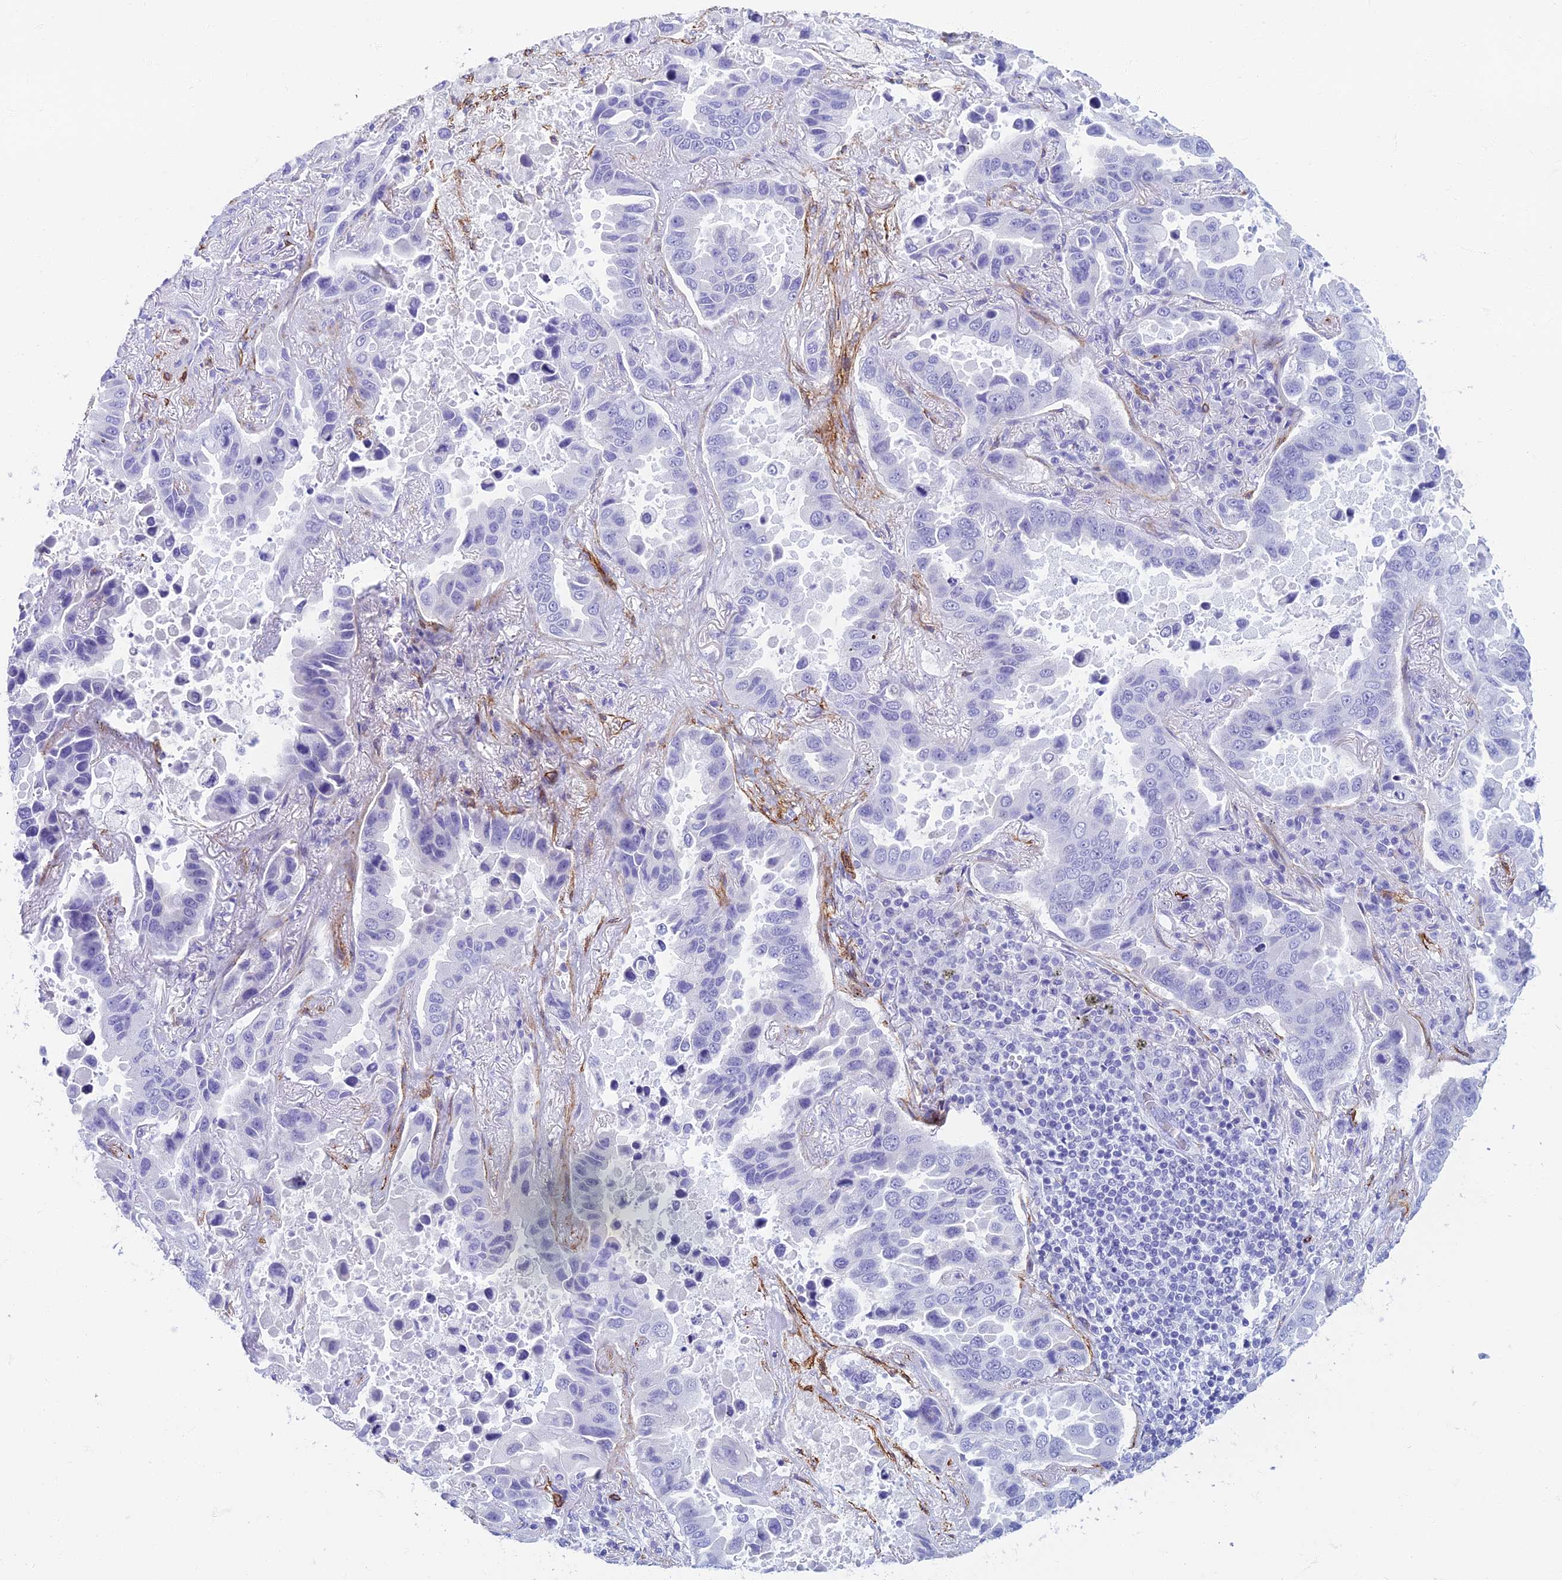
{"staining": {"intensity": "negative", "quantity": "none", "location": "none"}, "tissue": "lung cancer", "cell_type": "Tumor cells", "image_type": "cancer", "snomed": [{"axis": "morphology", "description": "Adenocarcinoma, NOS"}, {"axis": "topography", "description": "Lung"}], "caption": "The image exhibits no staining of tumor cells in lung cancer (adenocarcinoma).", "gene": "ETFRF1", "patient": {"sex": "male", "age": 64}}